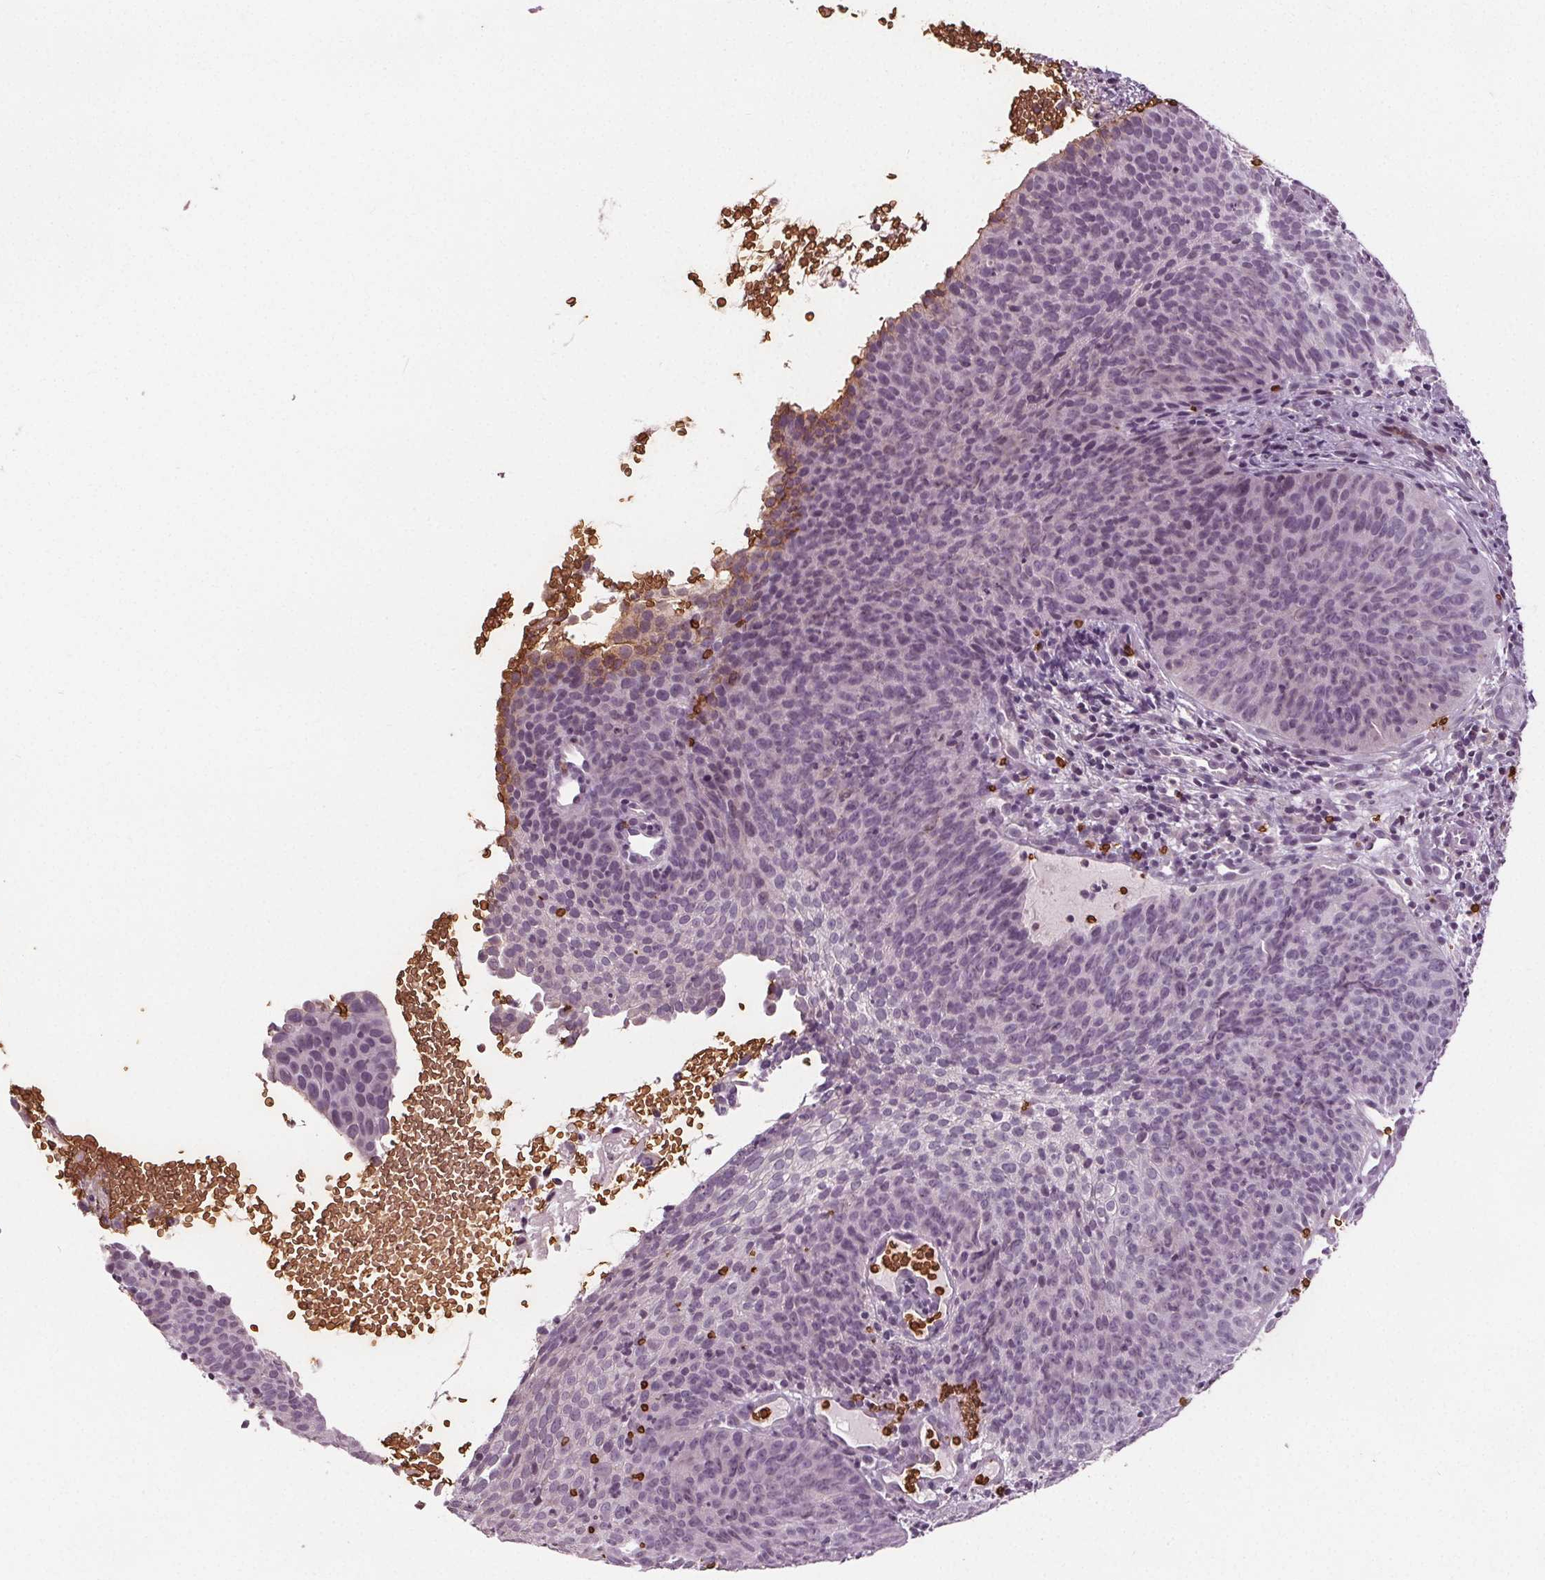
{"staining": {"intensity": "negative", "quantity": "none", "location": "none"}, "tissue": "cervical cancer", "cell_type": "Tumor cells", "image_type": "cancer", "snomed": [{"axis": "morphology", "description": "Squamous cell carcinoma, NOS"}, {"axis": "topography", "description": "Cervix"}], "caption": "High magnification brightfield microscopy of cervical squamous cell carcinoma stained with DAB (brown) and counterstained with hematoxylin (blue): tumor cells show no significant positivity.", "gene": "SLC4A1", "patient": {"sex": "female", "age": 35}}